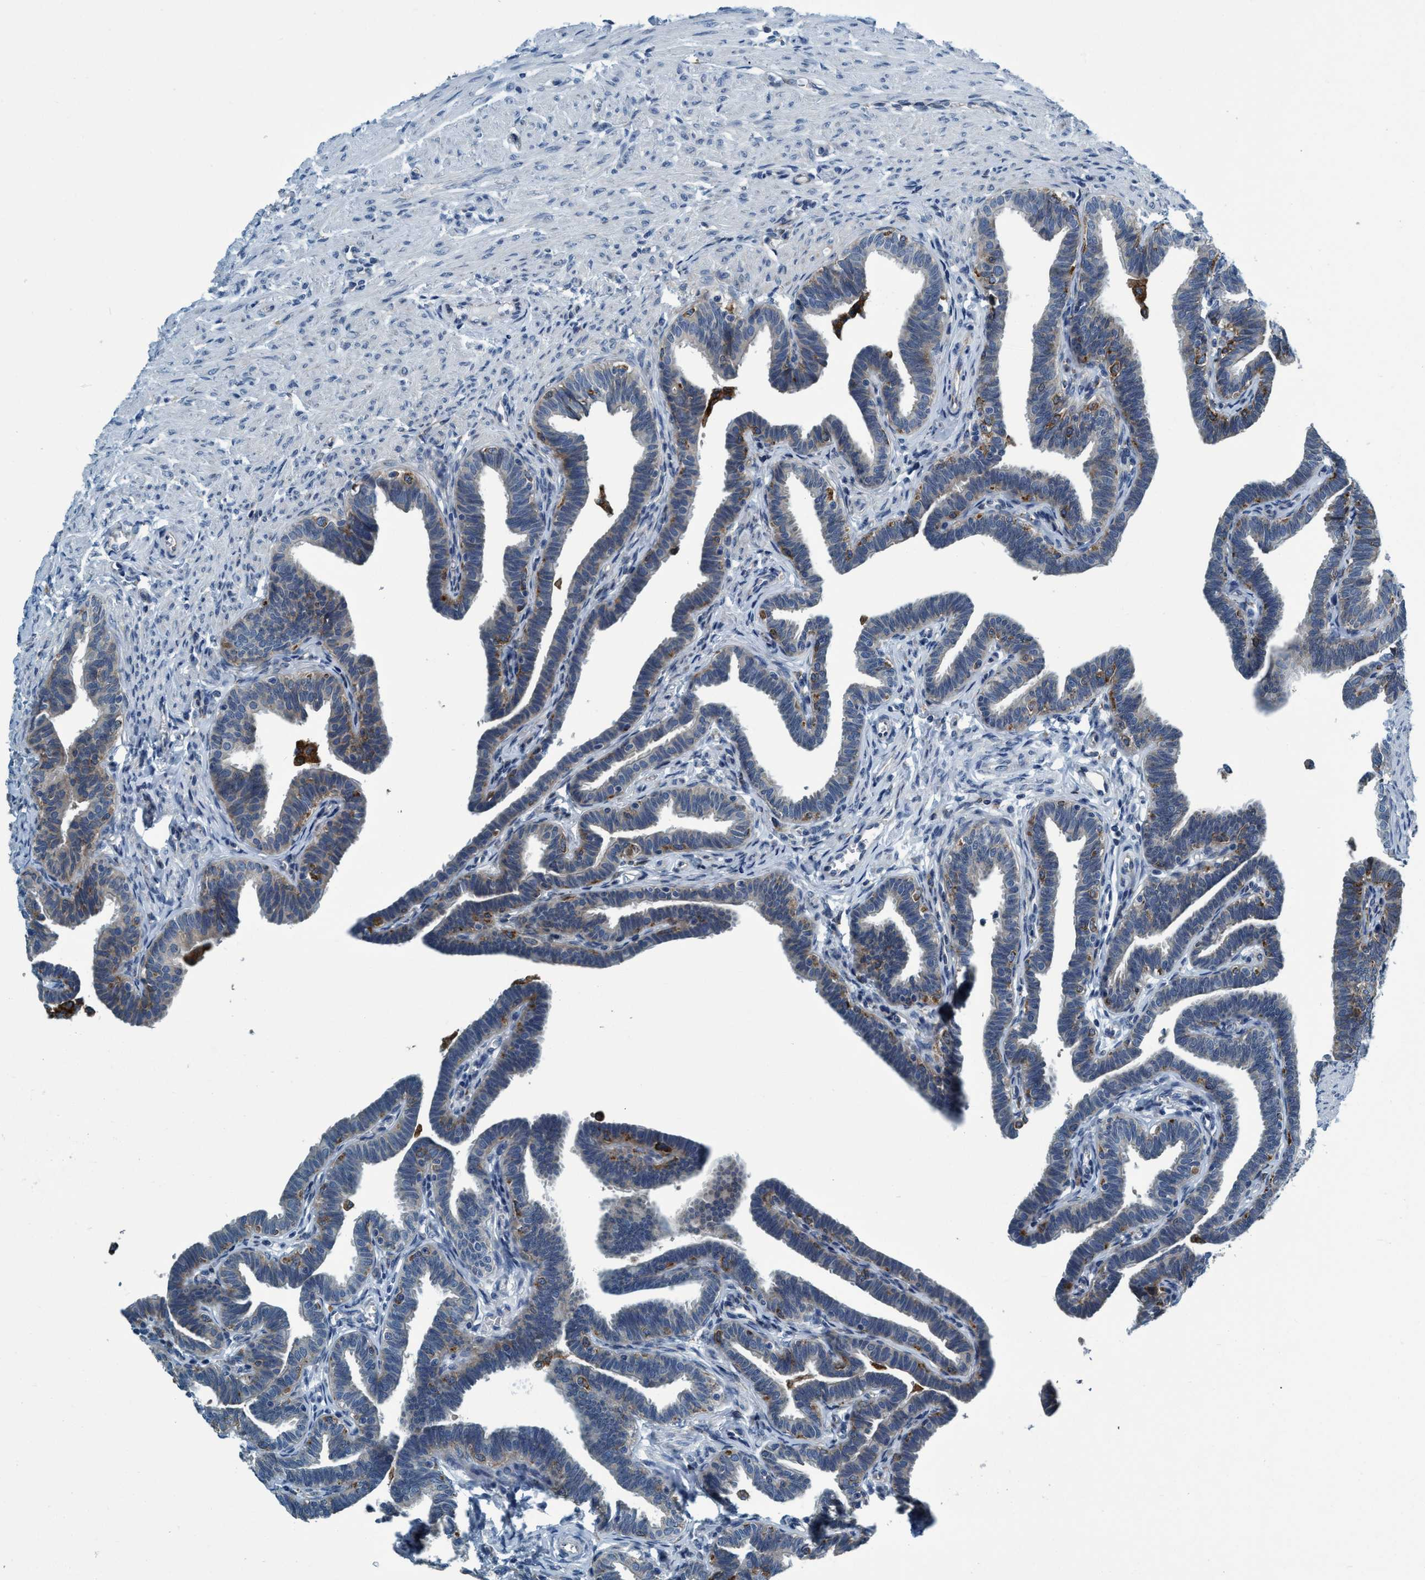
{"staining": {"intensity": "moderate", "quantity": "<25%", "location": "cytoplasmic/membranous"}, "tissue": "fallopian tube", "cell_type": "Glandular cells", "image_type": "normal", "snomed": [{"axis": "morphology", "description": "Normal tissue, NOS"}, {"axis": "topography", "description": "Fallopian tube"}, {"axis": "topography", "description": "Ovary"}], "caption": "A micrograph of fallopian tube stained for a protein exhibits moderate cytoplasmic/membranous brown staining in glandular cells. (Brightfield microscopy of DAB IHC at high magnification).", "gene": "ARMC9", "patient": {"sex": "female", "age": 23}}